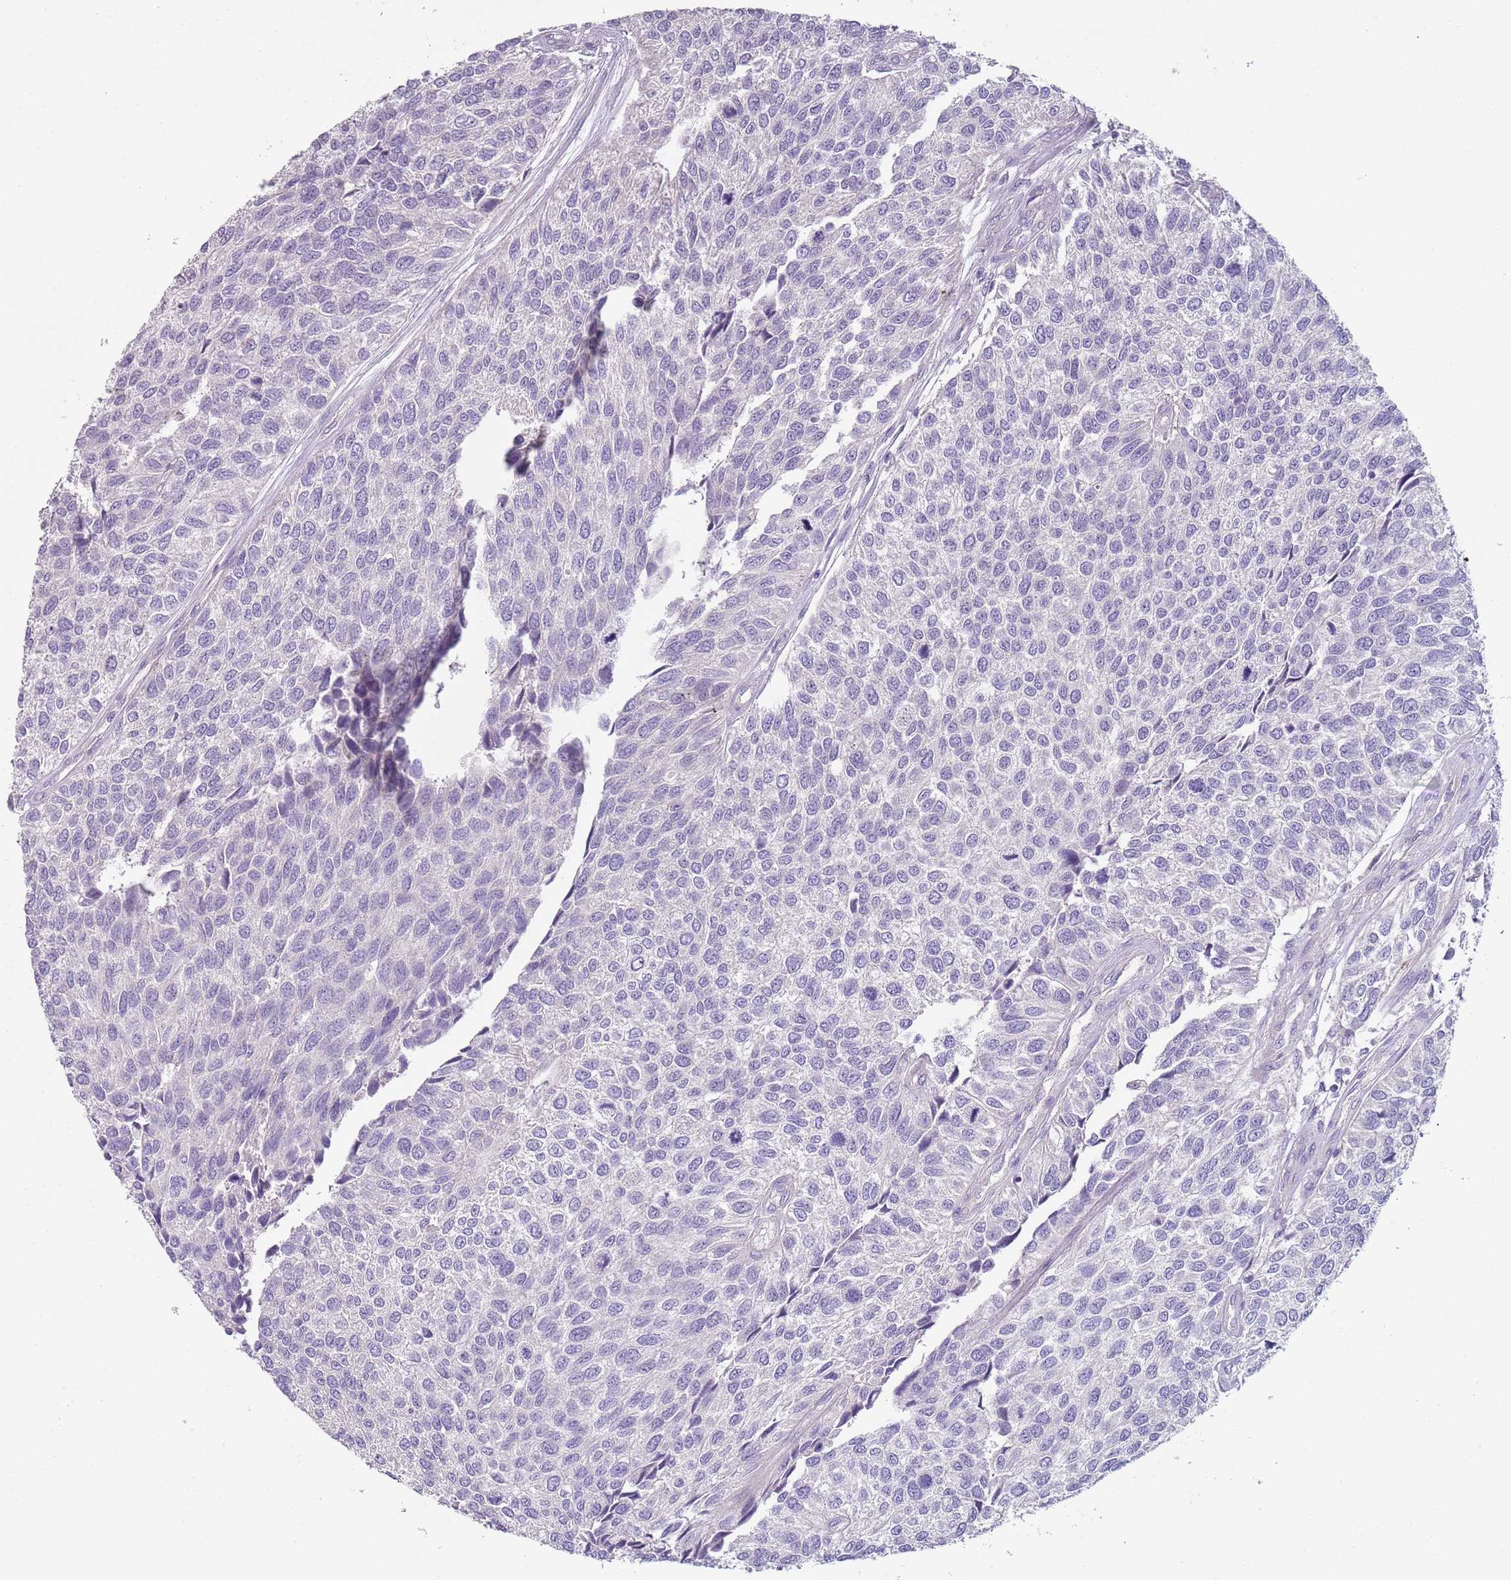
{"staining": {"intensity": "negative", "quantity": "none", "location": "none"}, "tissue": "urothelial cancer", "cell_type": "Tumor cells", "image_type": "cancer", "snomed": [{"axis": "morphology", "description": "Urothelial carcinoma, NOS"}, {"axis": "topography", "description": "Urinary bladder"}], "caption": "Tumor cells are negative for brown protein staining in urothelial cancer.", "gene": "ZNF583", "patient": {"sex": "male", "age": 55}}